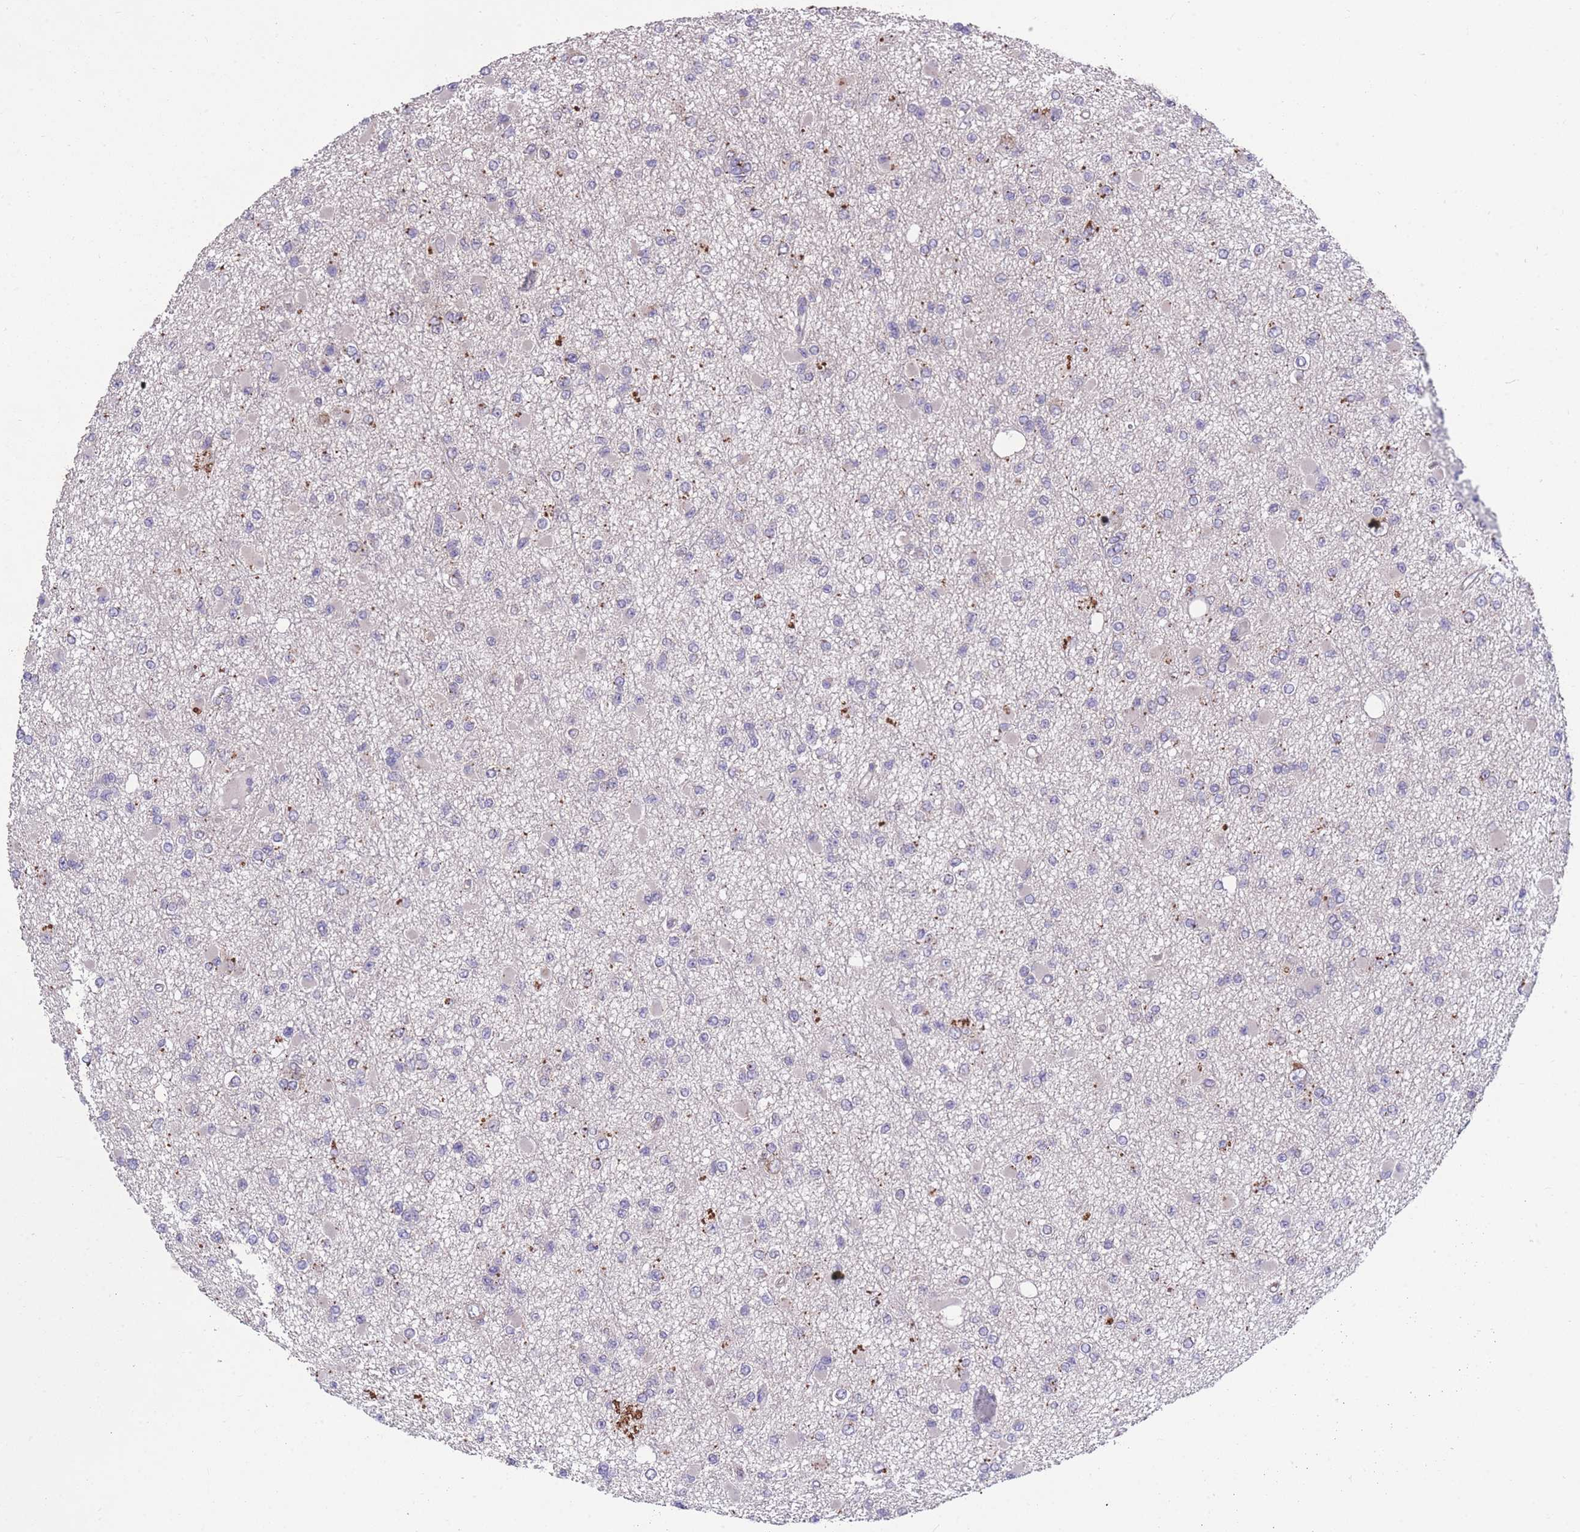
{"staining": {"intensity": "negative", "quantity": "none", "location": "none"}, "tissue": "glioma", "cell_type": "Tumor cells", "image_type": "cancer", "snomed": [{"axis": "morphology", "description": "Glioma, malignant, Low grade"}, {"axis": "topography", "description": "Brain"}], "caption": "Glioma stained for a protein using IHC demonstrates no expression tumor cells.", "gene": "STIM2", "patient": {"sex": "female", "age": 22}}